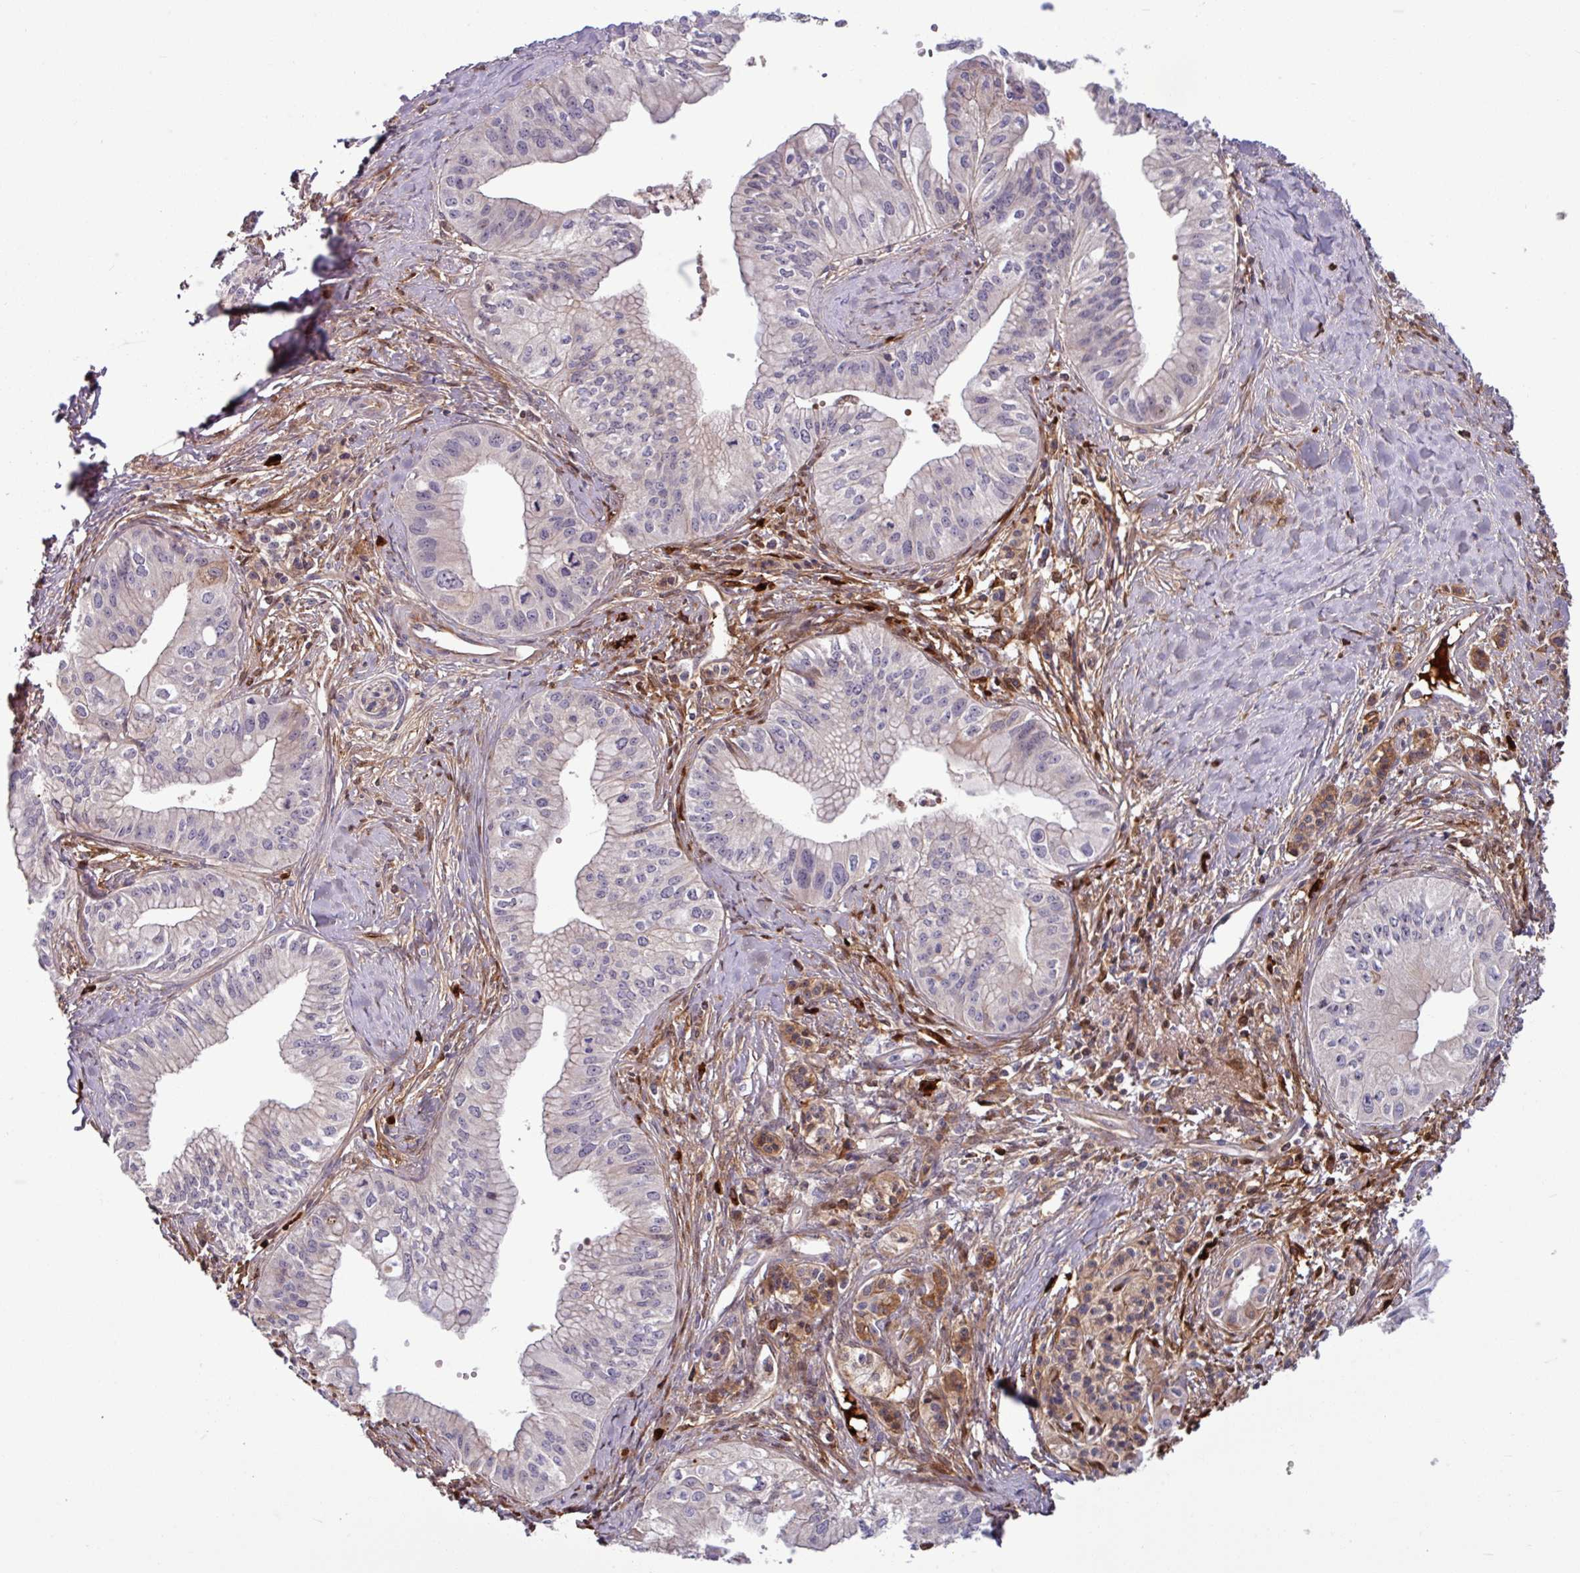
{"staining": {"intensity": "negative", "quantity": "none", "location": "none"}, "tissue": "pancreatic cancer", "cell_type": "Tumor cells", "image_type": "cancer", "snomed": [{"axis": "morphology", "description": "Adenocarcinoma, NOS"}, {"axis": "topography", "description": "Pancreas"}], "caption": "DAB immunohistochemical staining of human adenocarcinoma (pancreatic) demonstrates no significant expression in tumor cells.", "gene": "B4GALNT4", "patient": {"sex": "male", "age": 71}}